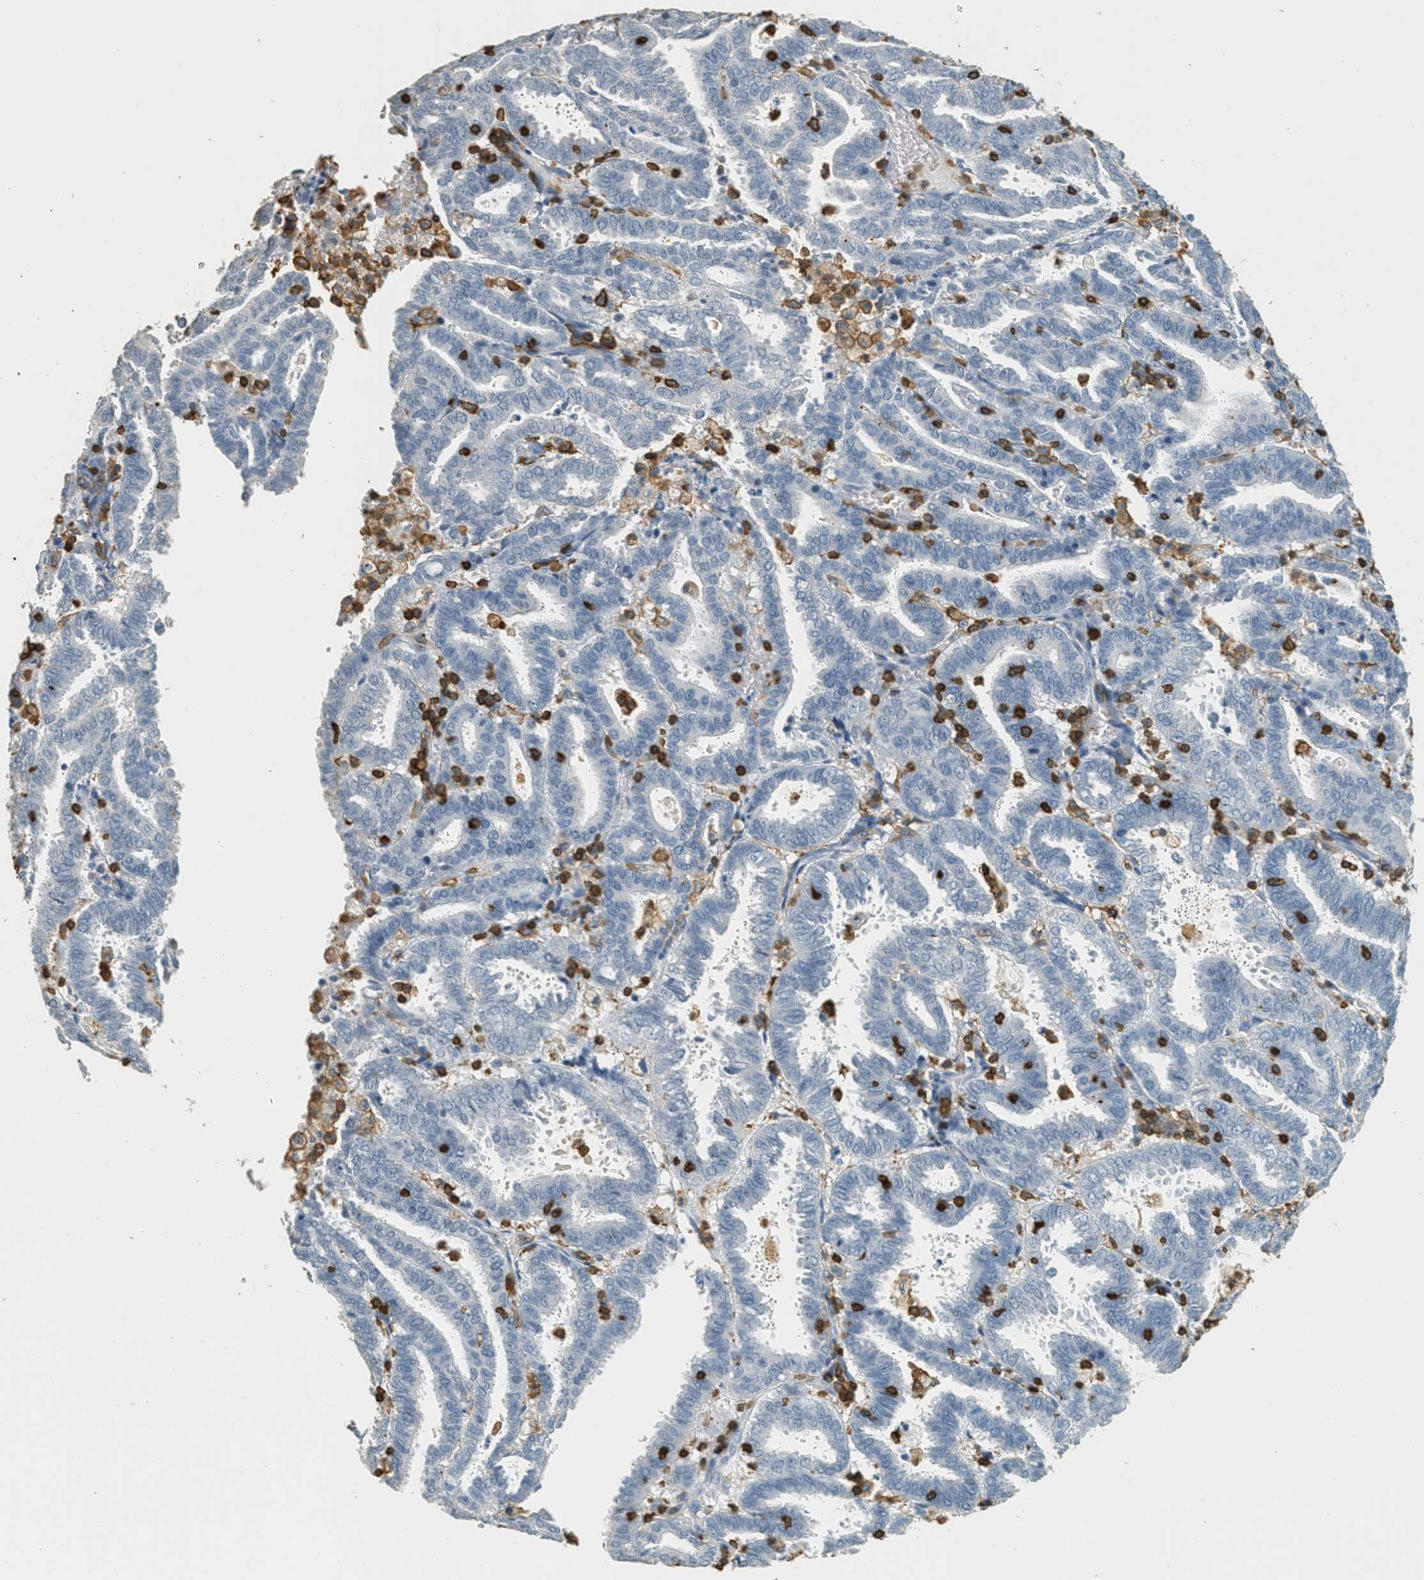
{"staining": {"intensity": "negative", "quantity": "none", "location": "none"}, "tissue": "endometrial cancer", "cell_type": "Tumor cells", "image_type": "cancer", "snomed": [{"axis": "morphology", "description": "Adenocarcinoma, NOS"}, {"axis": "topography", "description": "Uterus"}], "caption": "High power microscopy micrograph of an IHC histopathology image of endometrial cancer (adenocarcinoma), revealing no significant staining in tumor cells.", "gene": "LSP1", "patient": {"sex": "female", "age": 83}}